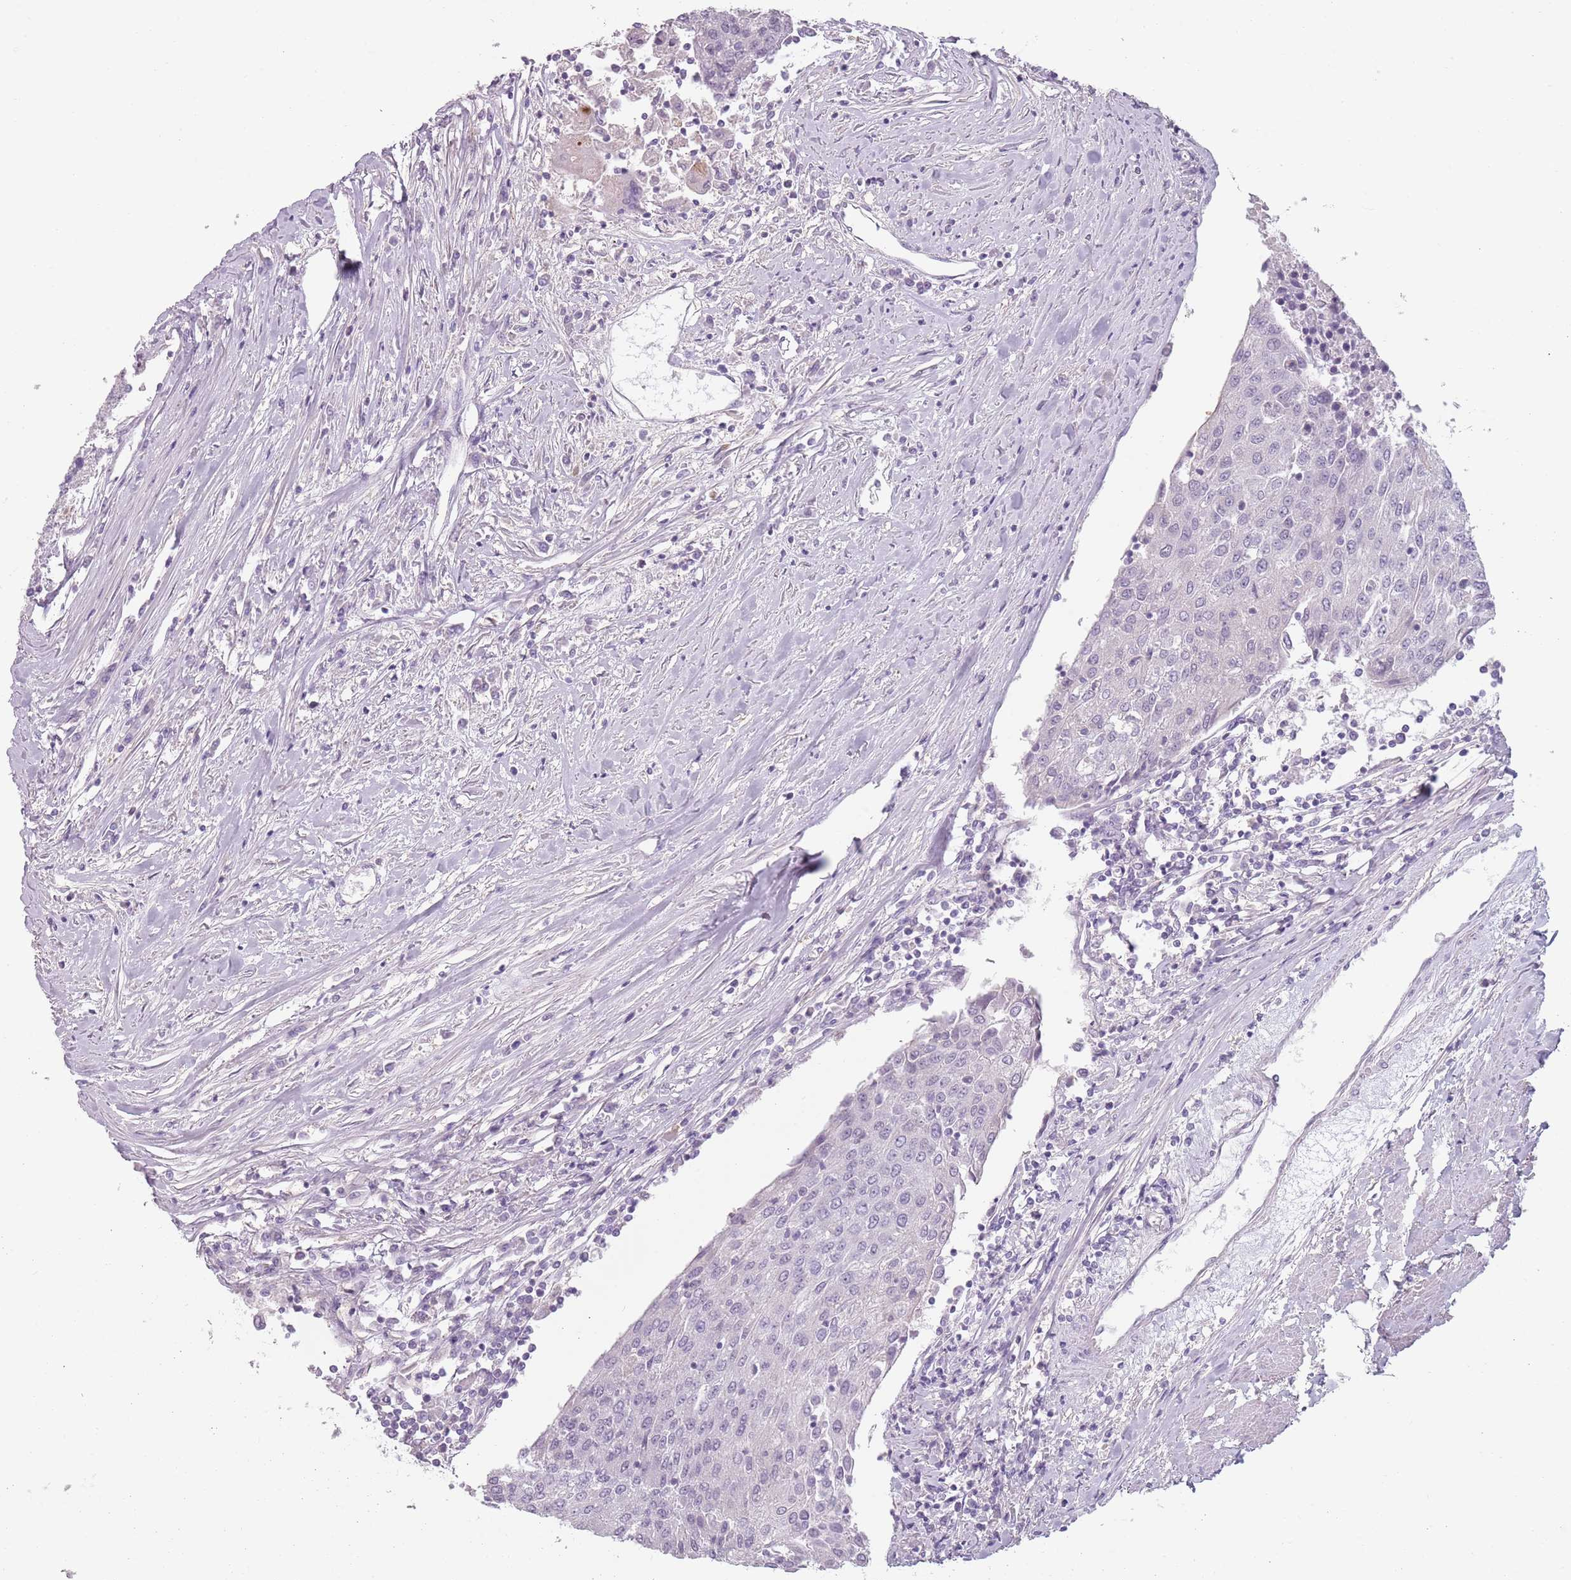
{"staining": {"intensity": "negative", "quantity": "none", "location": "none"}, "tissue": "urothelial cancer", "cell_type": "Tumor cells", "image_type": "cancer", "snomed": [{"axis": "morphology", "description": "Urothelial carcinoma, High grade"}, {"axis": "topography", "description": "Urinary bladder"}], "caption": "High magnification brightfield microscopy of urothelial cancer stained with DAB (brown) and counterstained with hematoxylin (blue): tumor cells show no significant staining.", "gene": "PIEZO1", "patient": {"sex": "female", "age": 85}}